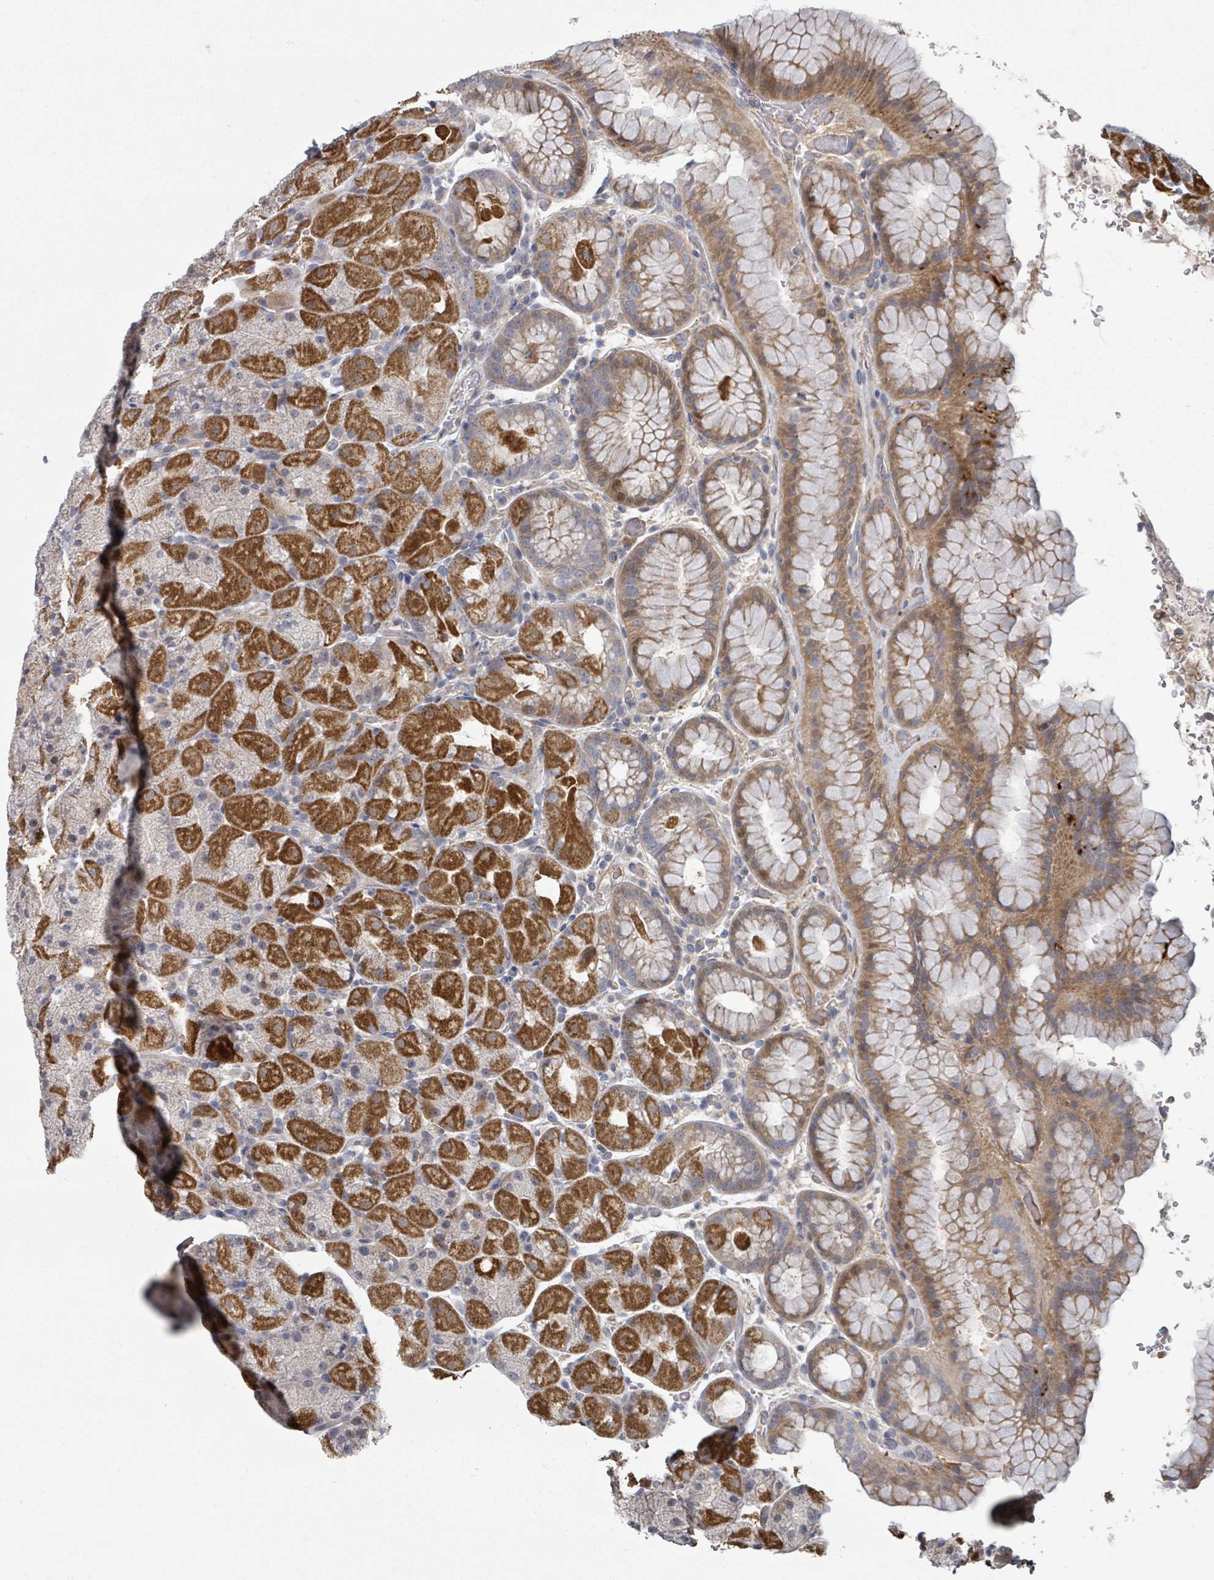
{"staining": {"intensity": "strong", "quantity": "<25%", "location": "cytoplasmic/membranous"}, "tissue": "stomach", "cell_type": "Glandular cells", "image_type": "normal", "snomed": [{"axis": "morphology", "description": "Normal tissue, NOS"}, {"axis": "topography", "description": "Stomach, upper"}, {"axis": "topography", "description": "Stomach, lower"}], "caption": "DAB immunohistochemical staining of normal human stomach demonstrates strong cytoplasmic/membranous protein expression in approximately <25% of glandular cells. (IHC, brightfield microscopy, high magnification).", "gene": "GABBR1", "patient": {"sex": "male", "age": 67}}